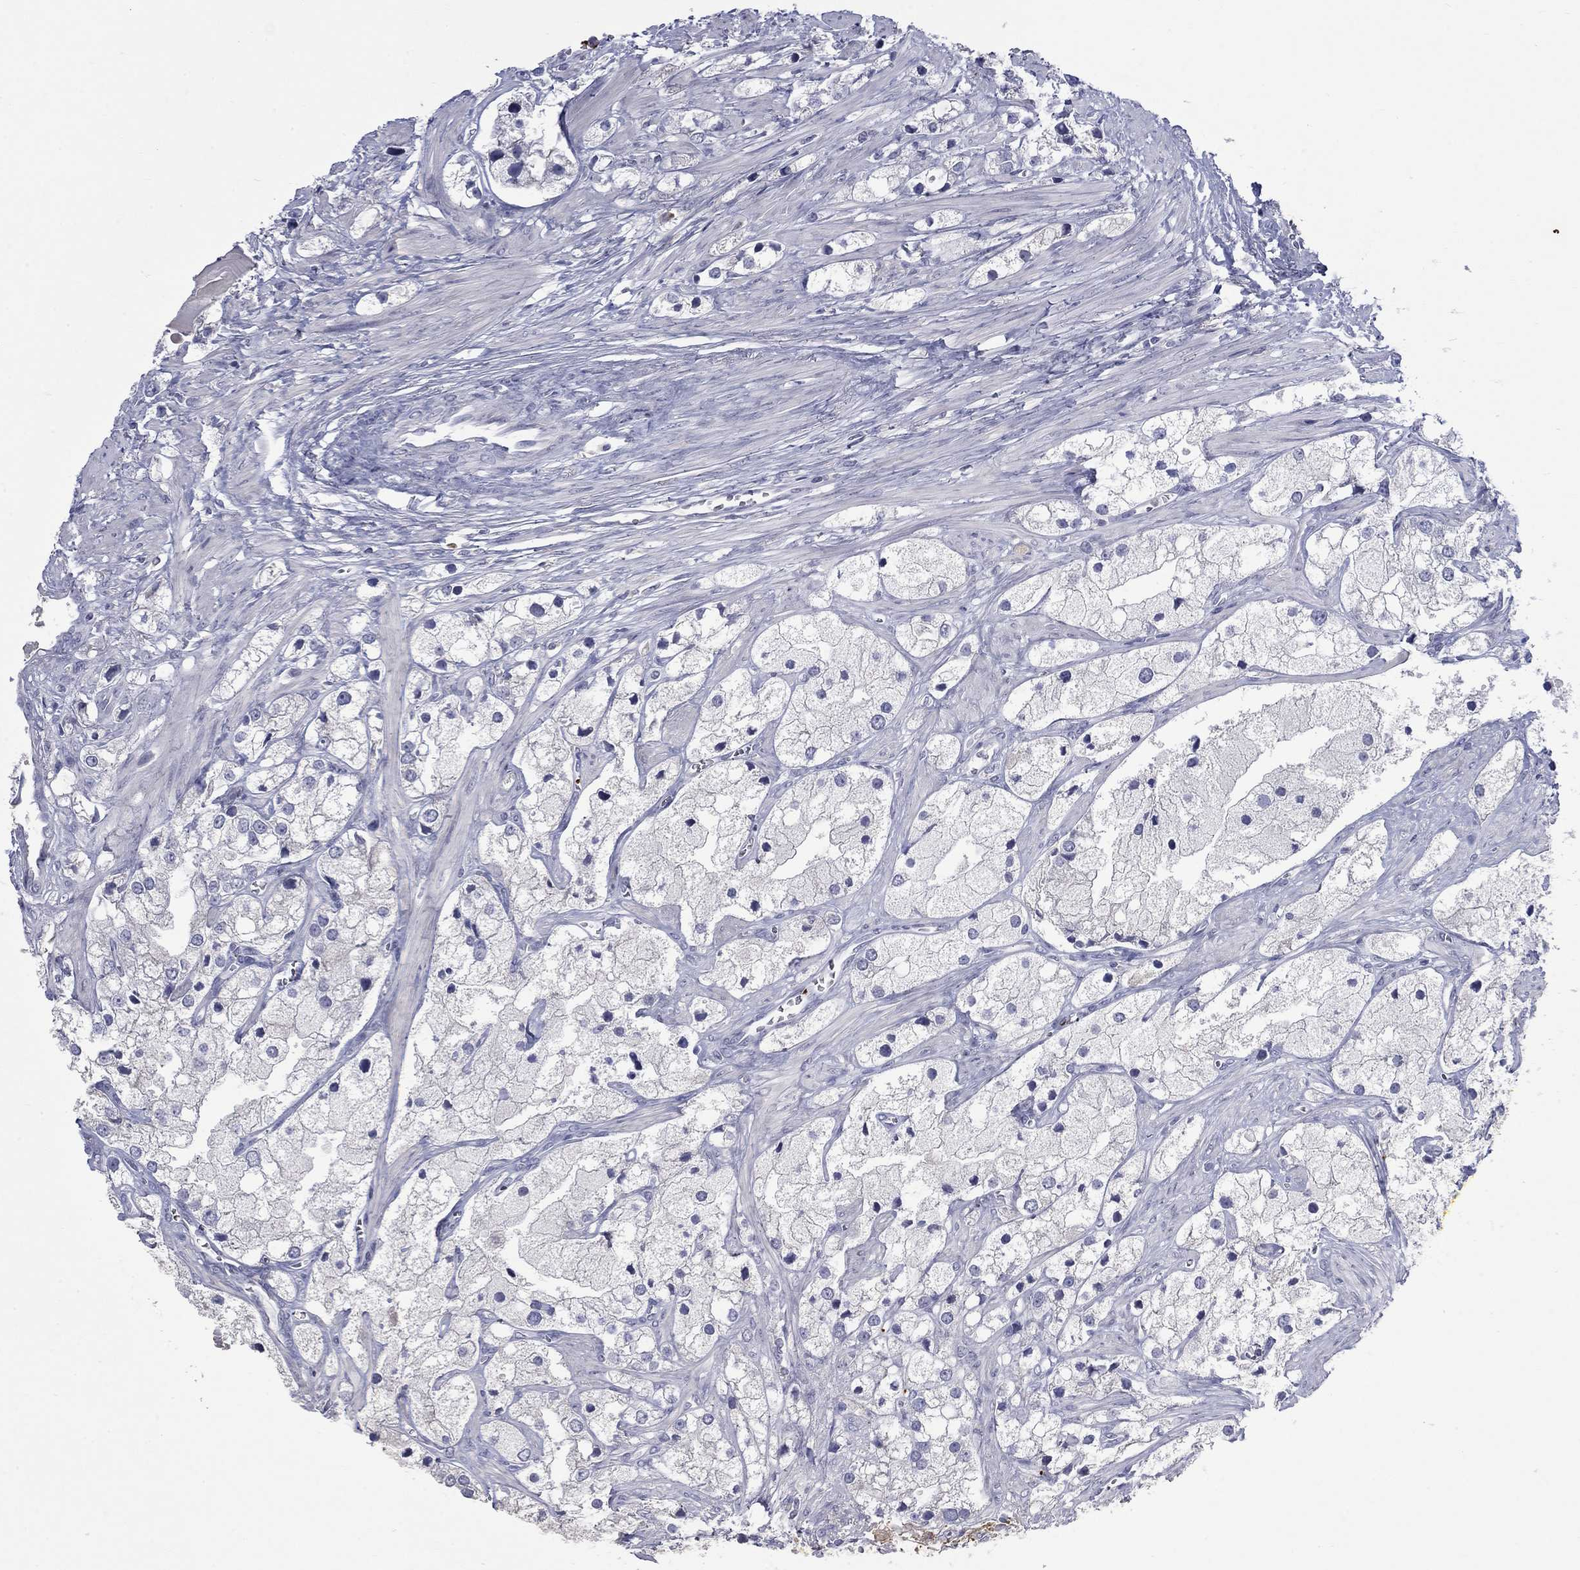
{"staining": {"intensity": "negative", "quantity": "none", "location": "none"}, "tissue": "prostate cancer", "cell_type": "Tumor cells", "image_type": "cancer", "snomed": [{"axis": "morphology", "description": "Adenocarcinoma, NOS"}, {"axis": "topography", "description": "Prostate and seminal vesicle, NOS"}, {"axis": "topography", "description": "Prostate"}], "caption": "Immunohistochemical staining of human prostate cancer (adenocarcinoma) displays no significant expression in tumor cells.", "gene": "PLEK", "patient": {"sex": "male", "age": 79}}